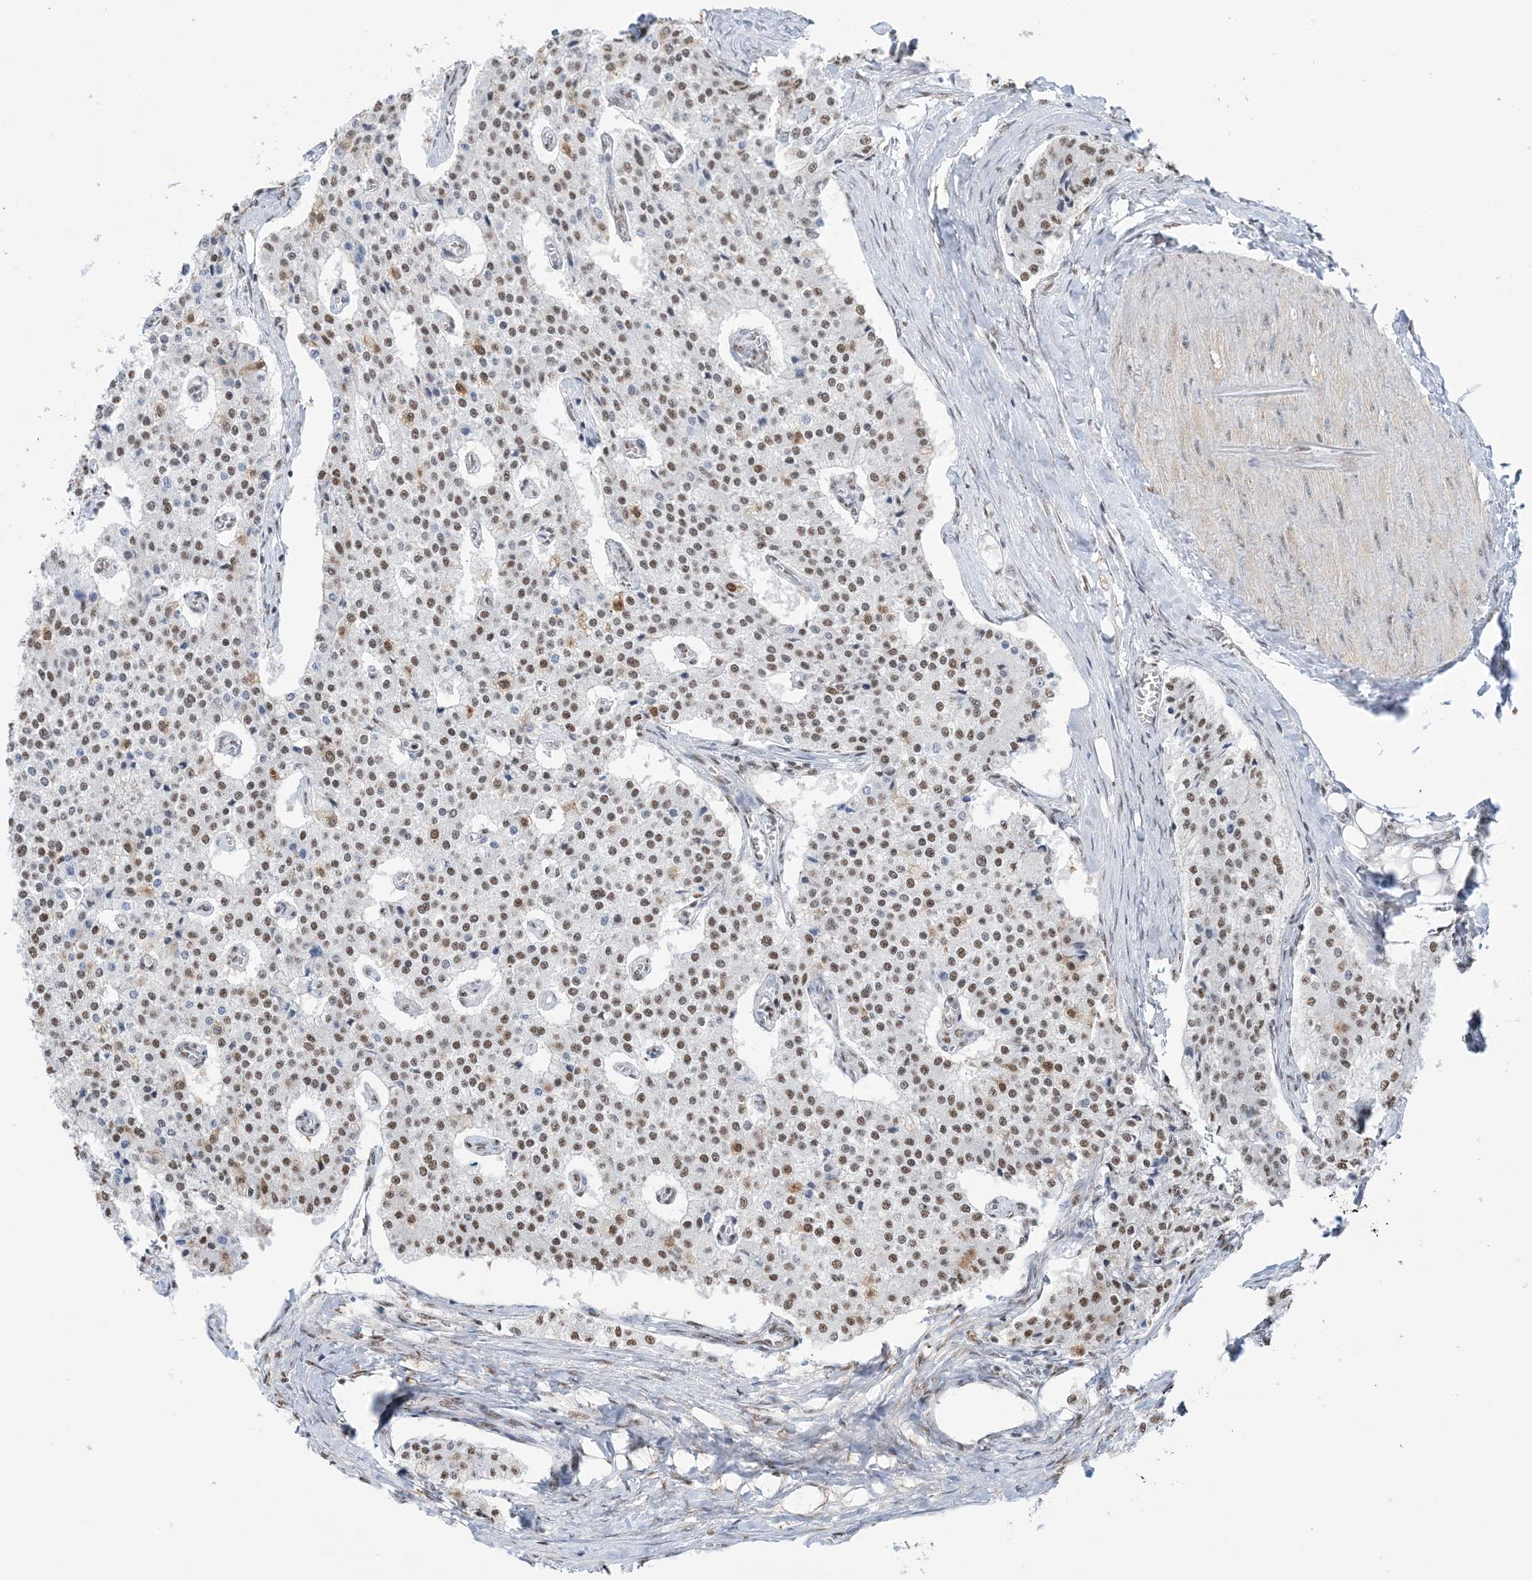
{"staining": {"intensity": "moderate", "quantity": "25%-75%", "location": "nuclear"}, "tissue": "carcinoid", "cell_type": "Tumor cells", "image_type": "cancer", "snomed": [{"axis": "morphology", "description": "Carcinoid, malignant, NOS"}, {"axis": "topography", "description": "Colon"}], "caption": "IHC staining of carcinoid (malignant), which reveals medium levels of moderate nuclear expression in approximately 25%-75% of tumor cells indicating moderate nuclear protein positivity. The staining was performed using DAB (3,3'-diaminobenzidine) (brown) for protein detection and nuclei were counterstained in hematoxylin (blue).", "gene": "ZNF792", "patient": {"sex": "female", "age": 52}}